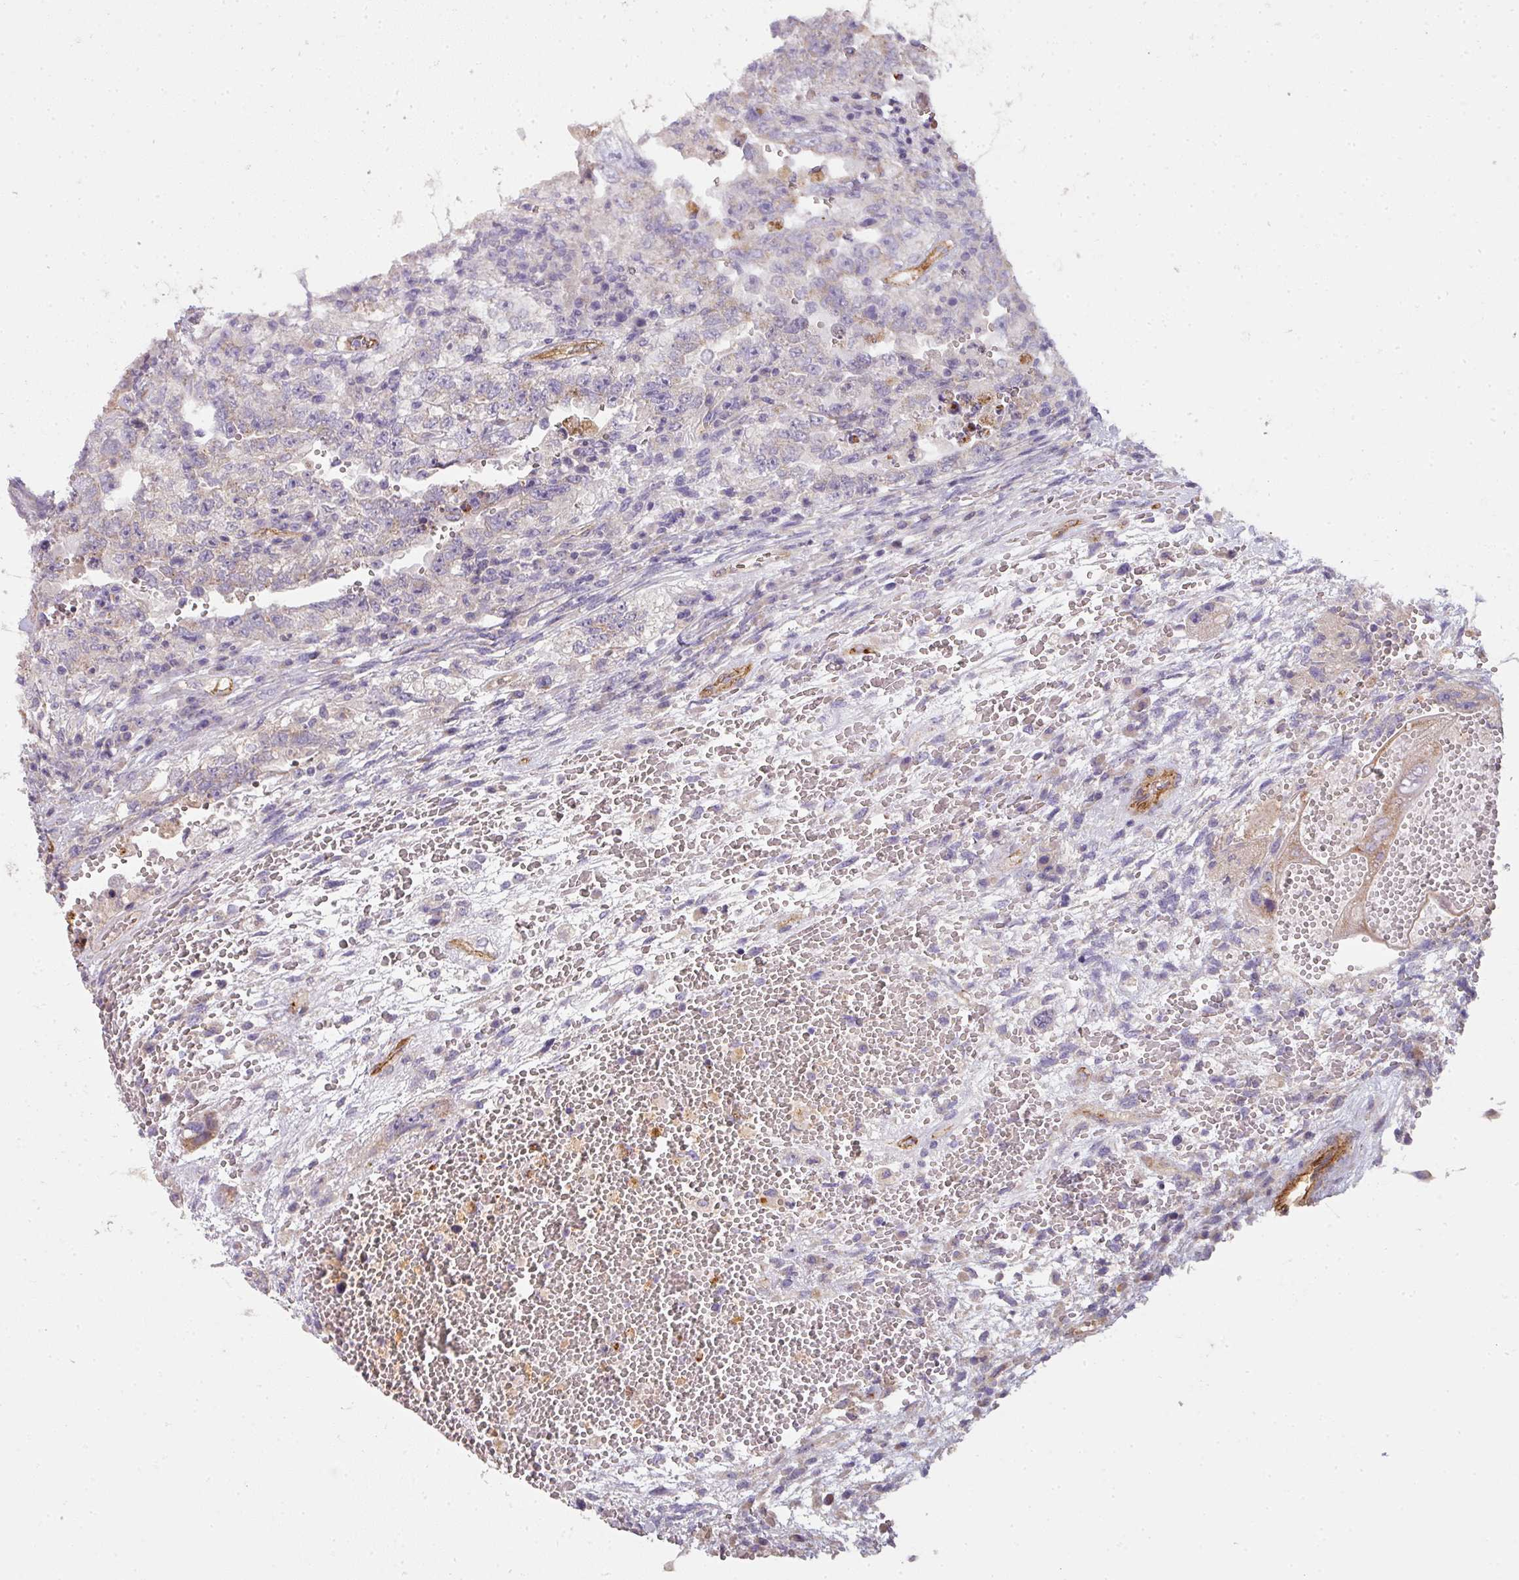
{"staining": {"intensity": "negative", "quantity": "none", "location": "none"}, "tissue": "testis cancer", "cell_type": "Tumor cells", "image_type": "cancer", "snomed": [{"axis": "morphology", "description": "Carcinoma, Embryonal, NOS"}, {"axis": "topography", "description": "Testis"}], "caption": "Histopathology image shows no significant protein positivity in tumor cells of embryonal carcinoma (testis).", "gene": "PCDH1", "patient": {"sex": "male", "age": 26}}